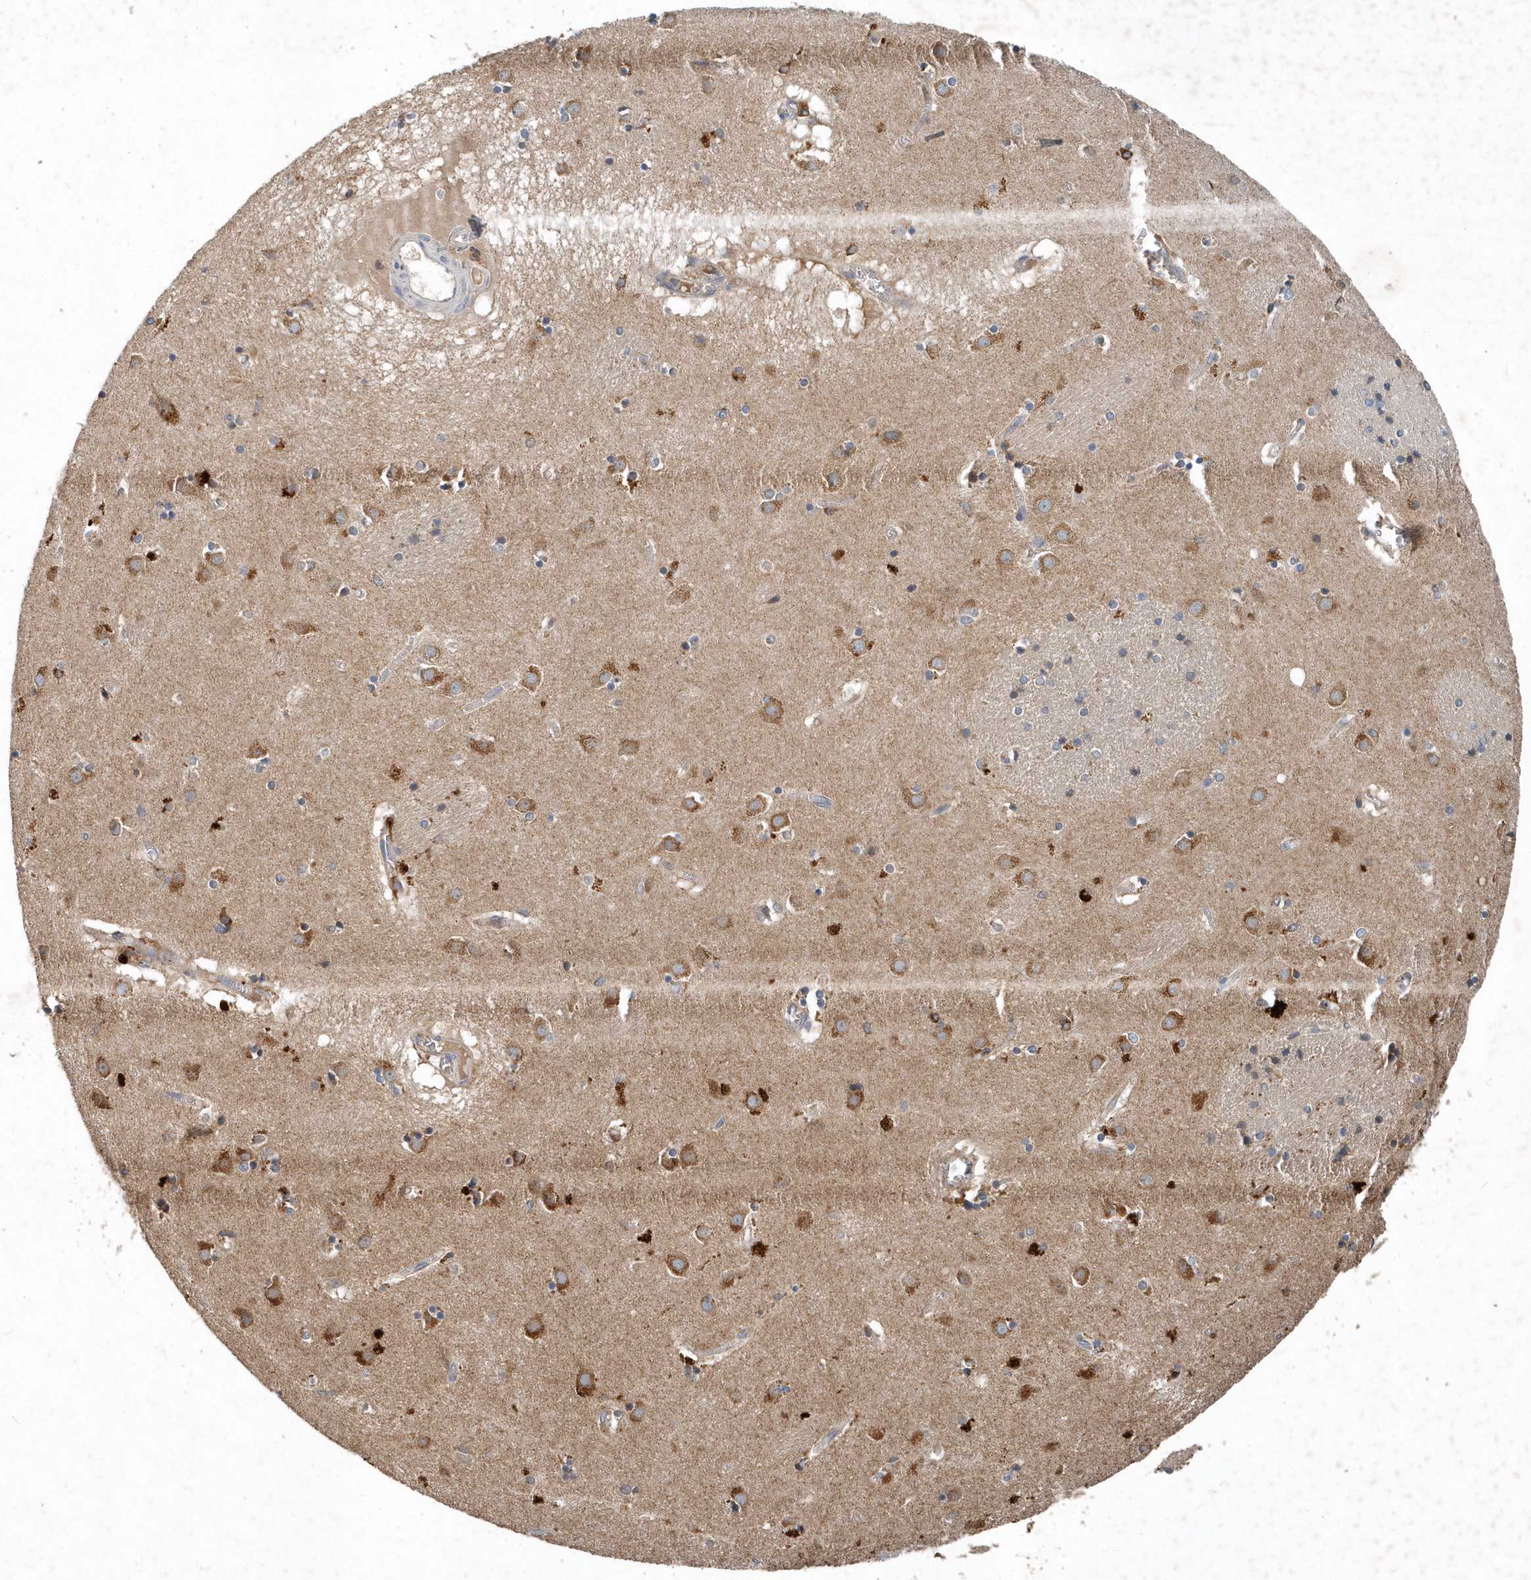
{"staining": {"intensity": "weak", "quantity": "25%-75%", "location": "cytoplasmic/membranous"}, "tissue": "caudate", "cell_type": "Glial cells", "image_type": "normal", "snomed": [{"axis": "morphology", "description": "Normal tissue, NOS"}, {"axis": "topography", "description": "Lateral ventricle wall"}], "caption": "Immunohistochemistry (IHC) (DAB) staining of unremarkable human caudate shows weak cytoplasmic/membranous protein expression in about 25%-75% of glial cells.", "gene": "SCFD2", "patient": {"sex": "male", "age": 70}}